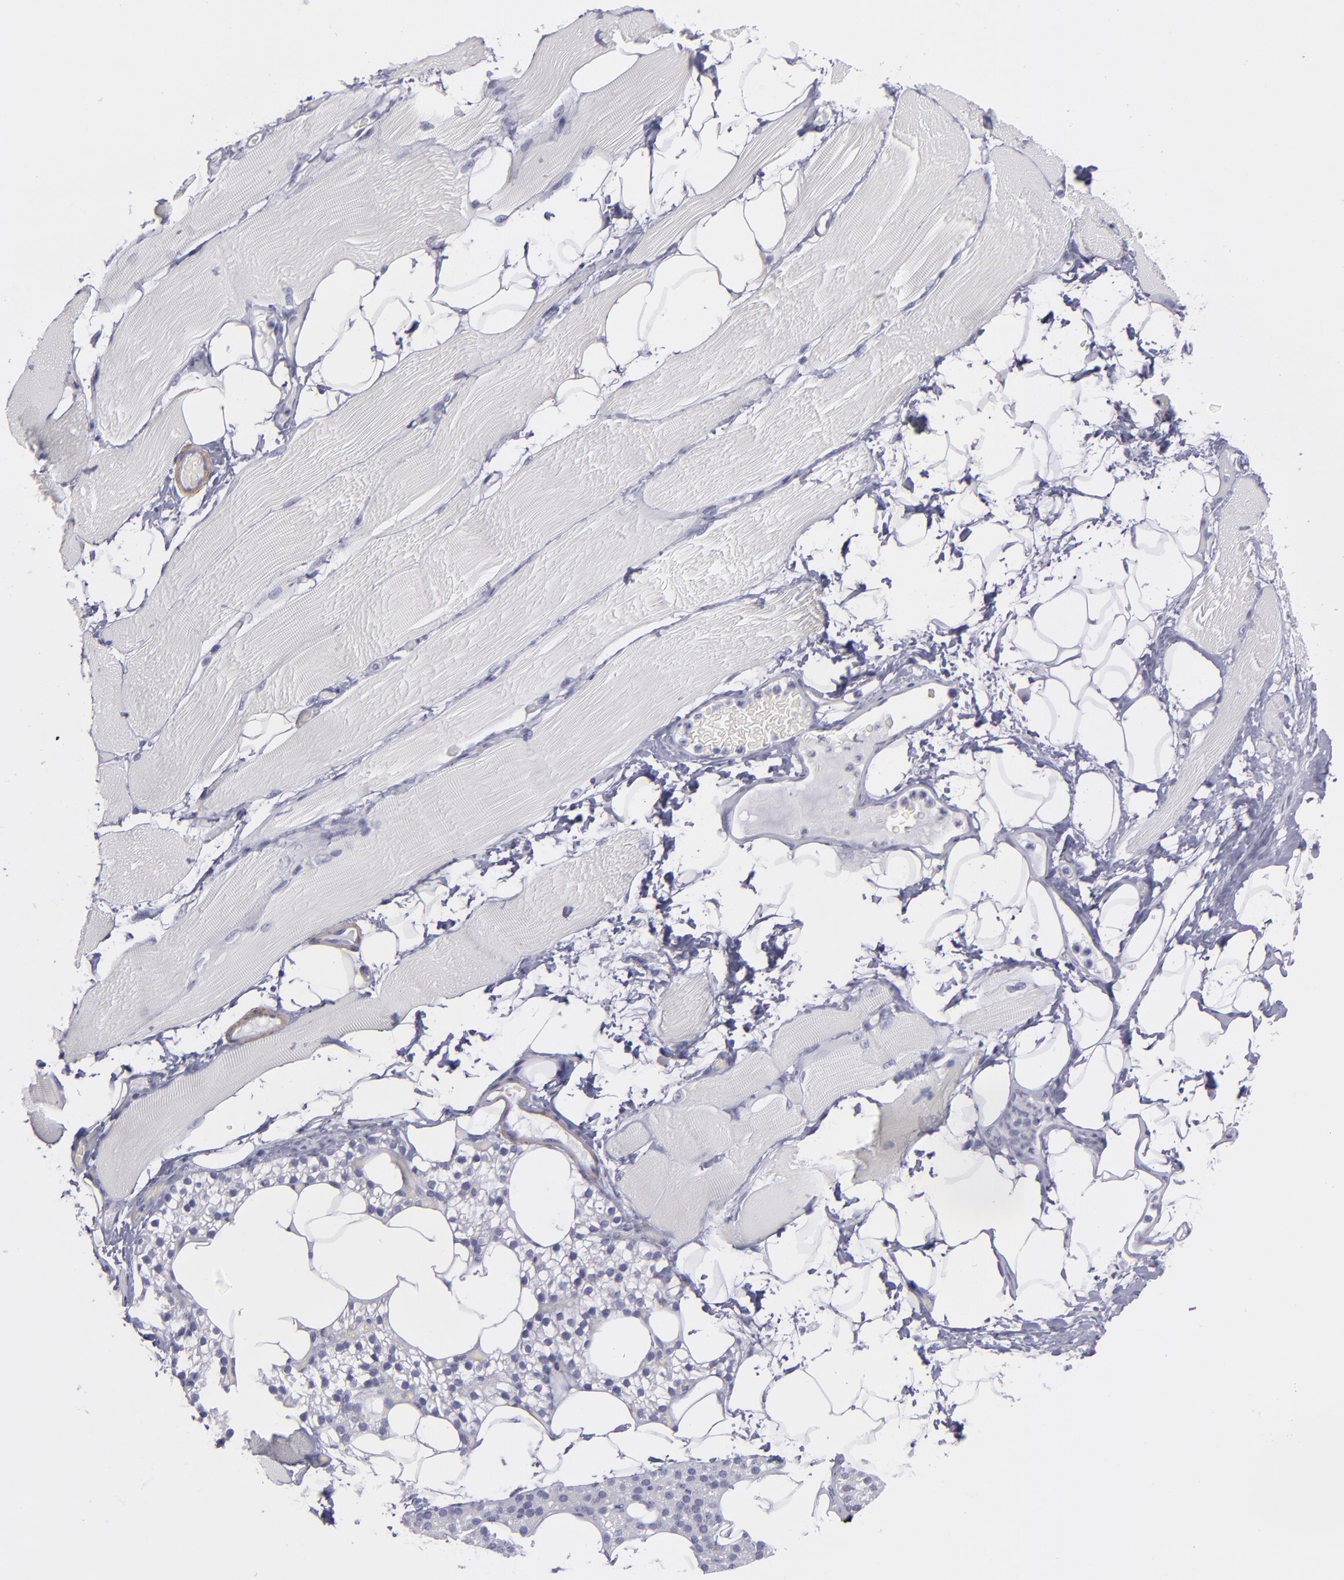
{"staining": {"intensity": "negative", "quantity": "none", "location": "none"}, "tissue": "skeletal muscle", "cell_type": "Myocytes", "image_type": "normal", "snomed": [{"axis": "morphology", "description": "Normal tissue, NOS"}, {"axis": "topography", "description": "Skeletal muscle"}, {"axis": "topography", "description": "Parathyroid gland"}], "caption": "Unremarkable skeletal muscle was stained to show a protein in brown. There is no significant expression in myocytes. (DAB immunohistochemistry with hematoxylin counter stain).", "gene": "MYH11", "patient": {"sex": "female", "age": 37}}